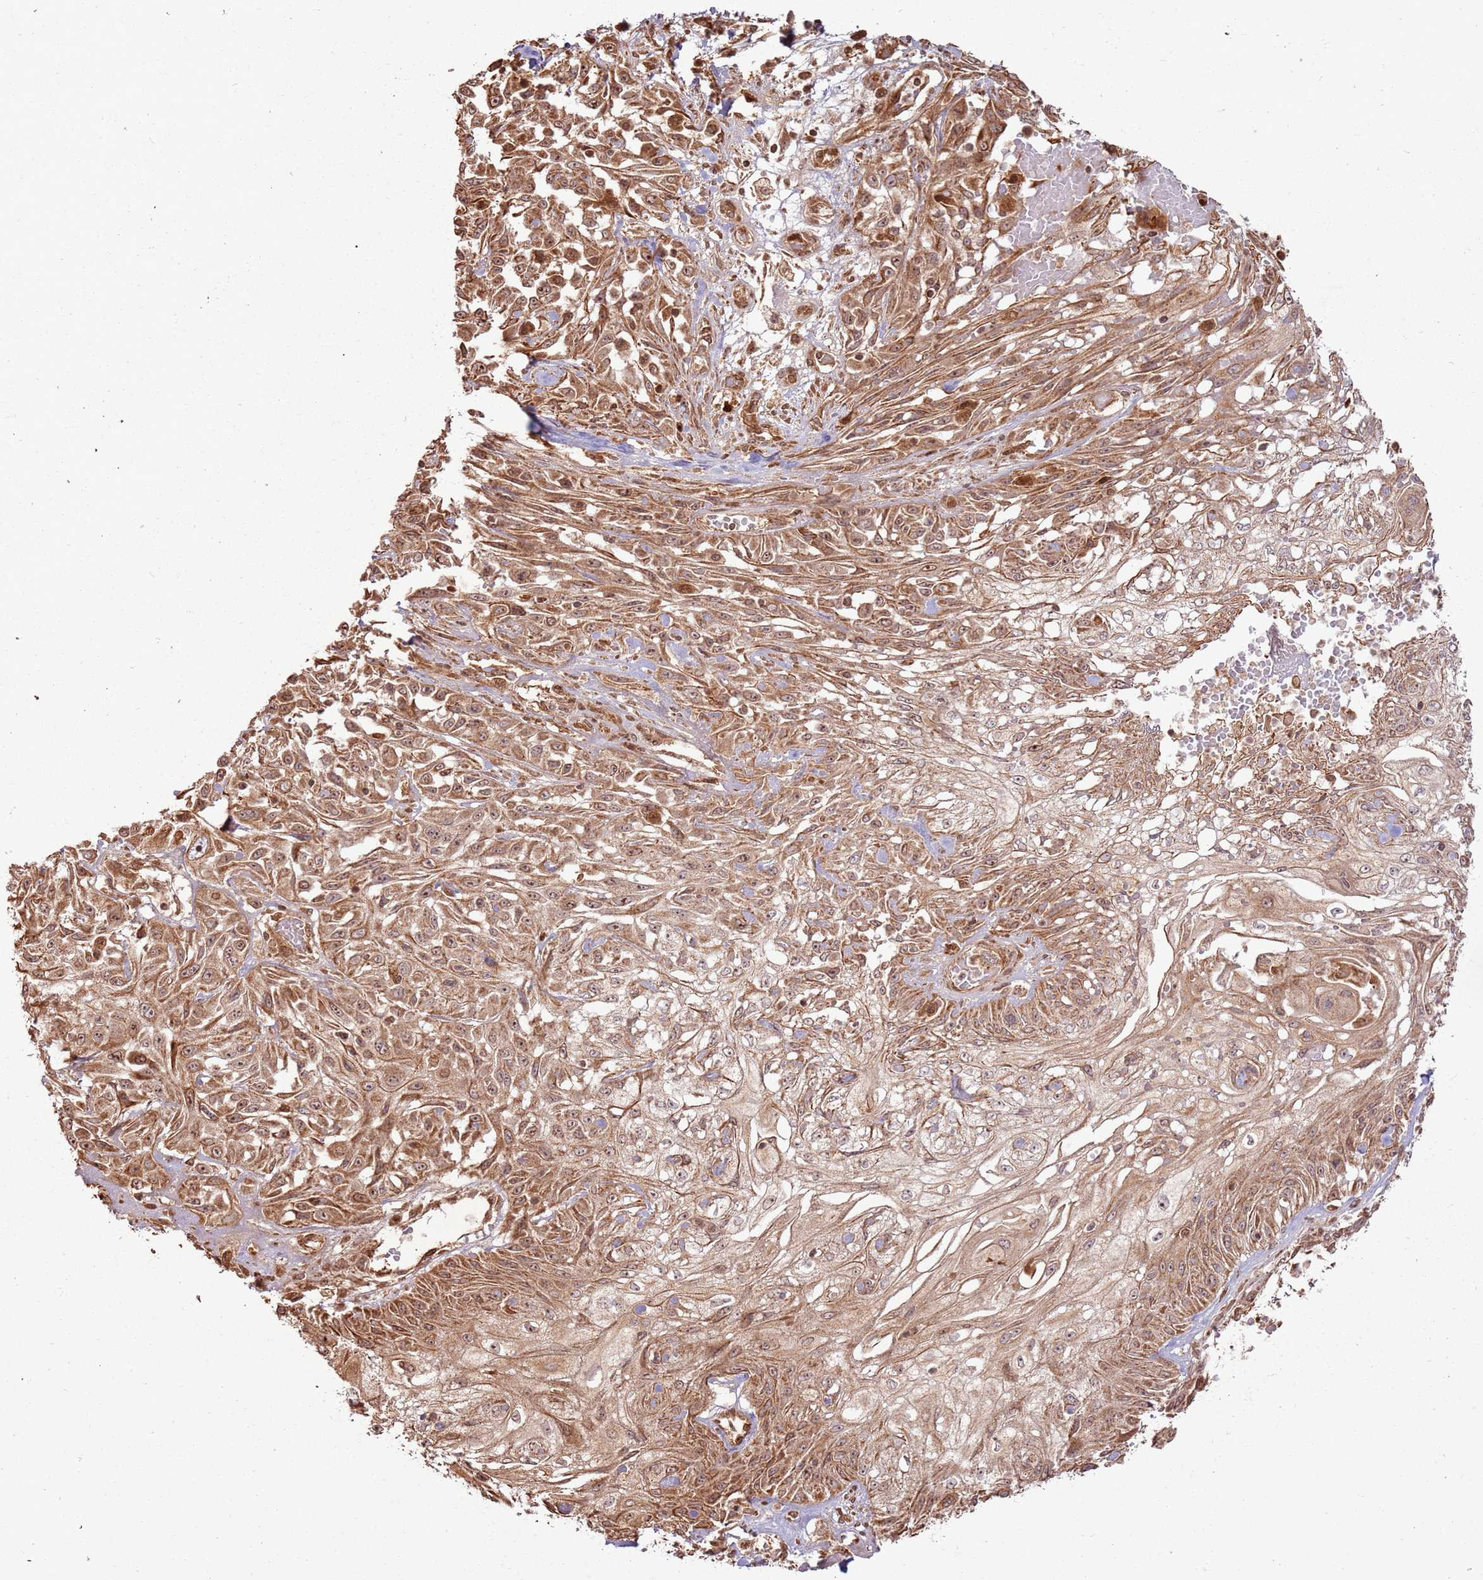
{"staining": {"intensity": "moderate", "quantity": ">75%", "location": "cytoplasmic/membranous,nuclear"}, "tissue": "skin cancer", "cell_type": "Tumor cells", "image_type": "cancer", "snomed": [{"axis": "morphology", "description": "Squamous cell carcinoma, NOS"}, {"axis": "morphology", "description": "Squamous cell carcinoma, metastatic, NOS"}, {"axis": "topography", "description": "Skin"}, {"axis": "topography", "description": "Lymph node"}], "caption": "This is a histology image of IHC staining of metastatic squamous cell carcinoma (skin), which shows moderate staining in the cytoplasmic/membranous and nuclear of tumor cells.", "gene": "TBC1D13", "patient": {"sex": "male", "age": 75}}